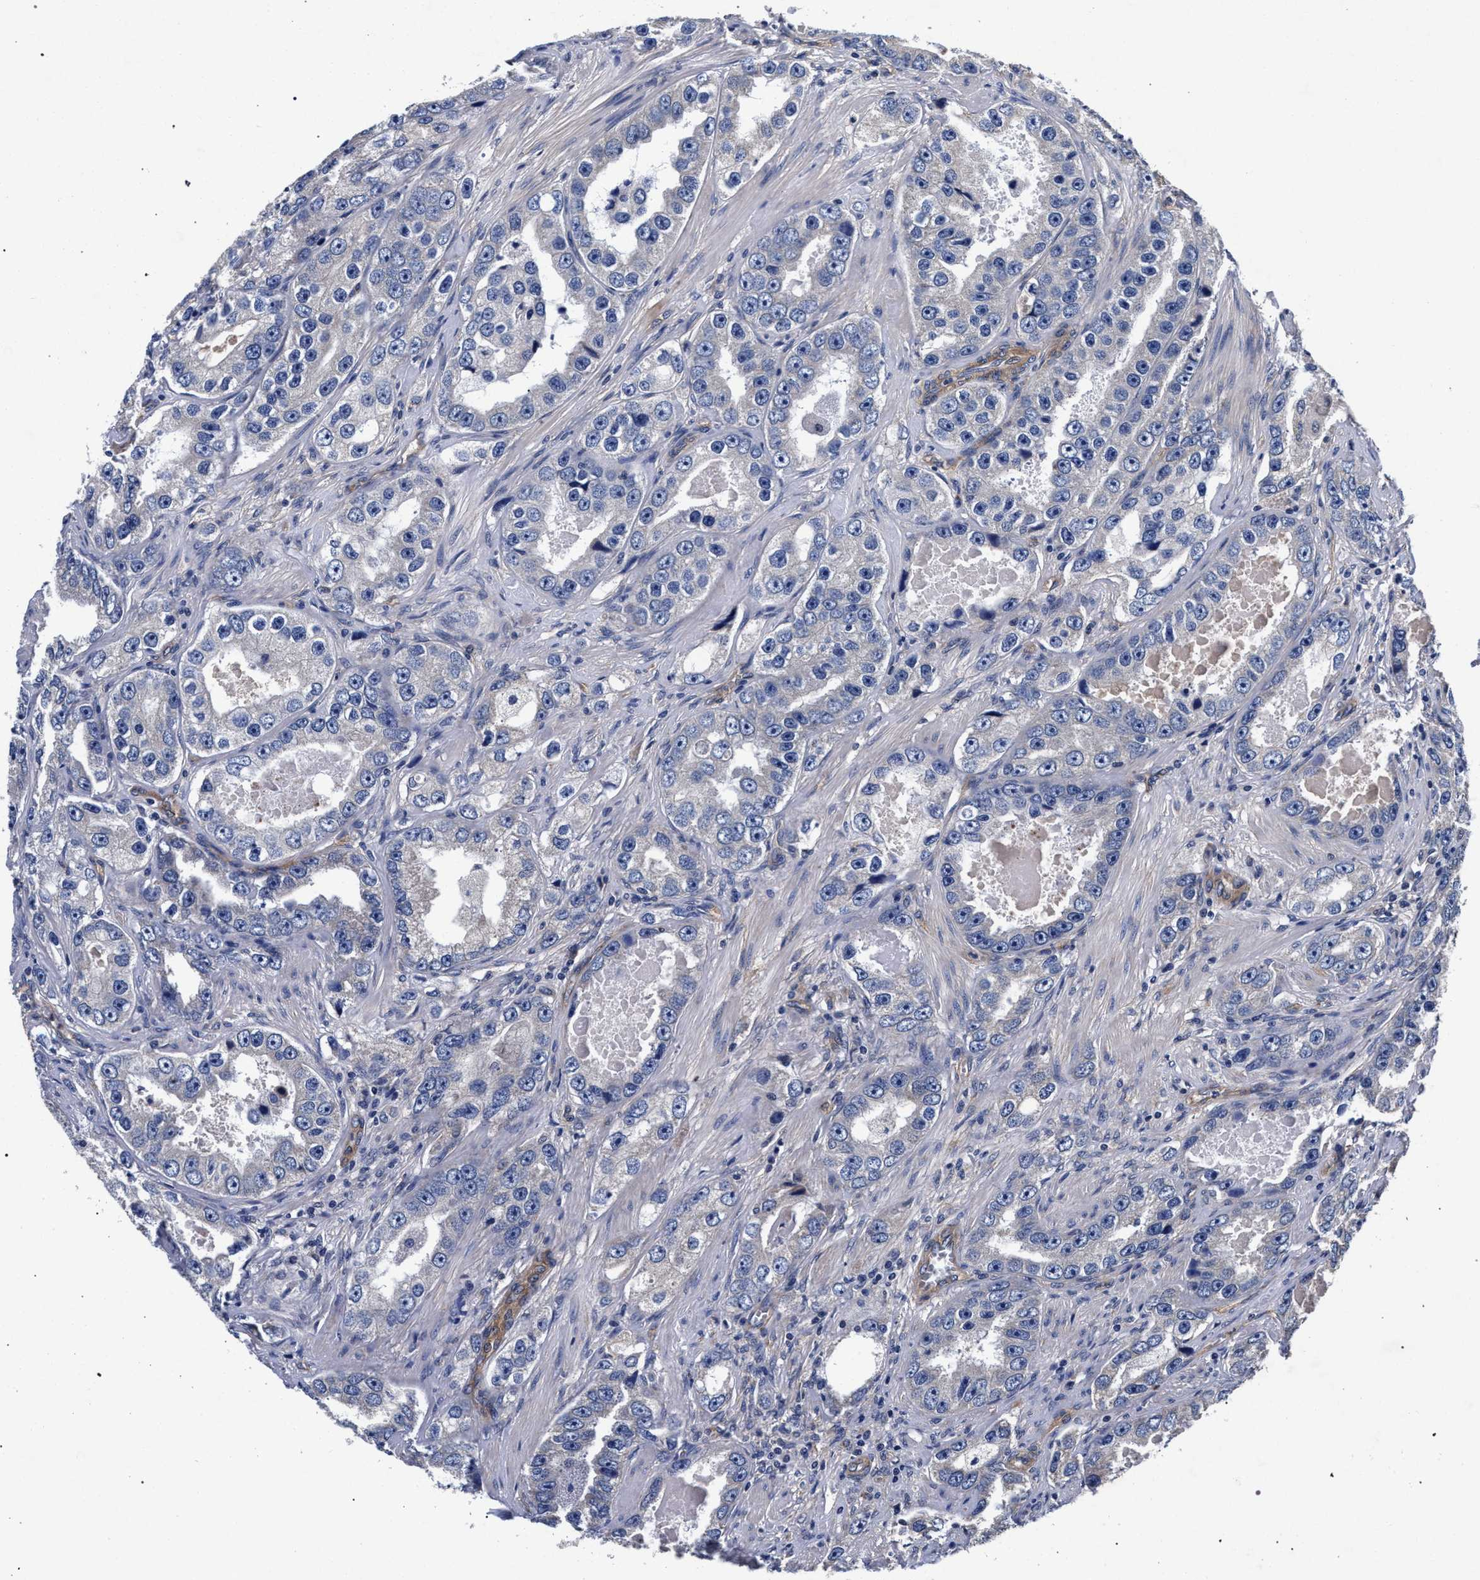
{"staining": {"intensity": "negative", "quantity": "none", "location": "none"}, "tissue": "prostate cancer", "cell_type": "Tumor cells", "image_type": "cancer", "snomed": [{"axis": "morphology", "description": "Adenocarcinoma, High grade"}, {"axis": "topography", "description": "Prostate"}], "caption": "An image of prostate high-grade adenocarcinoma stained for a protein demonstrates no brown staining in tumor cells.", "gene": "CFAP95", "patient": {"sex": "male", "age": 63}}